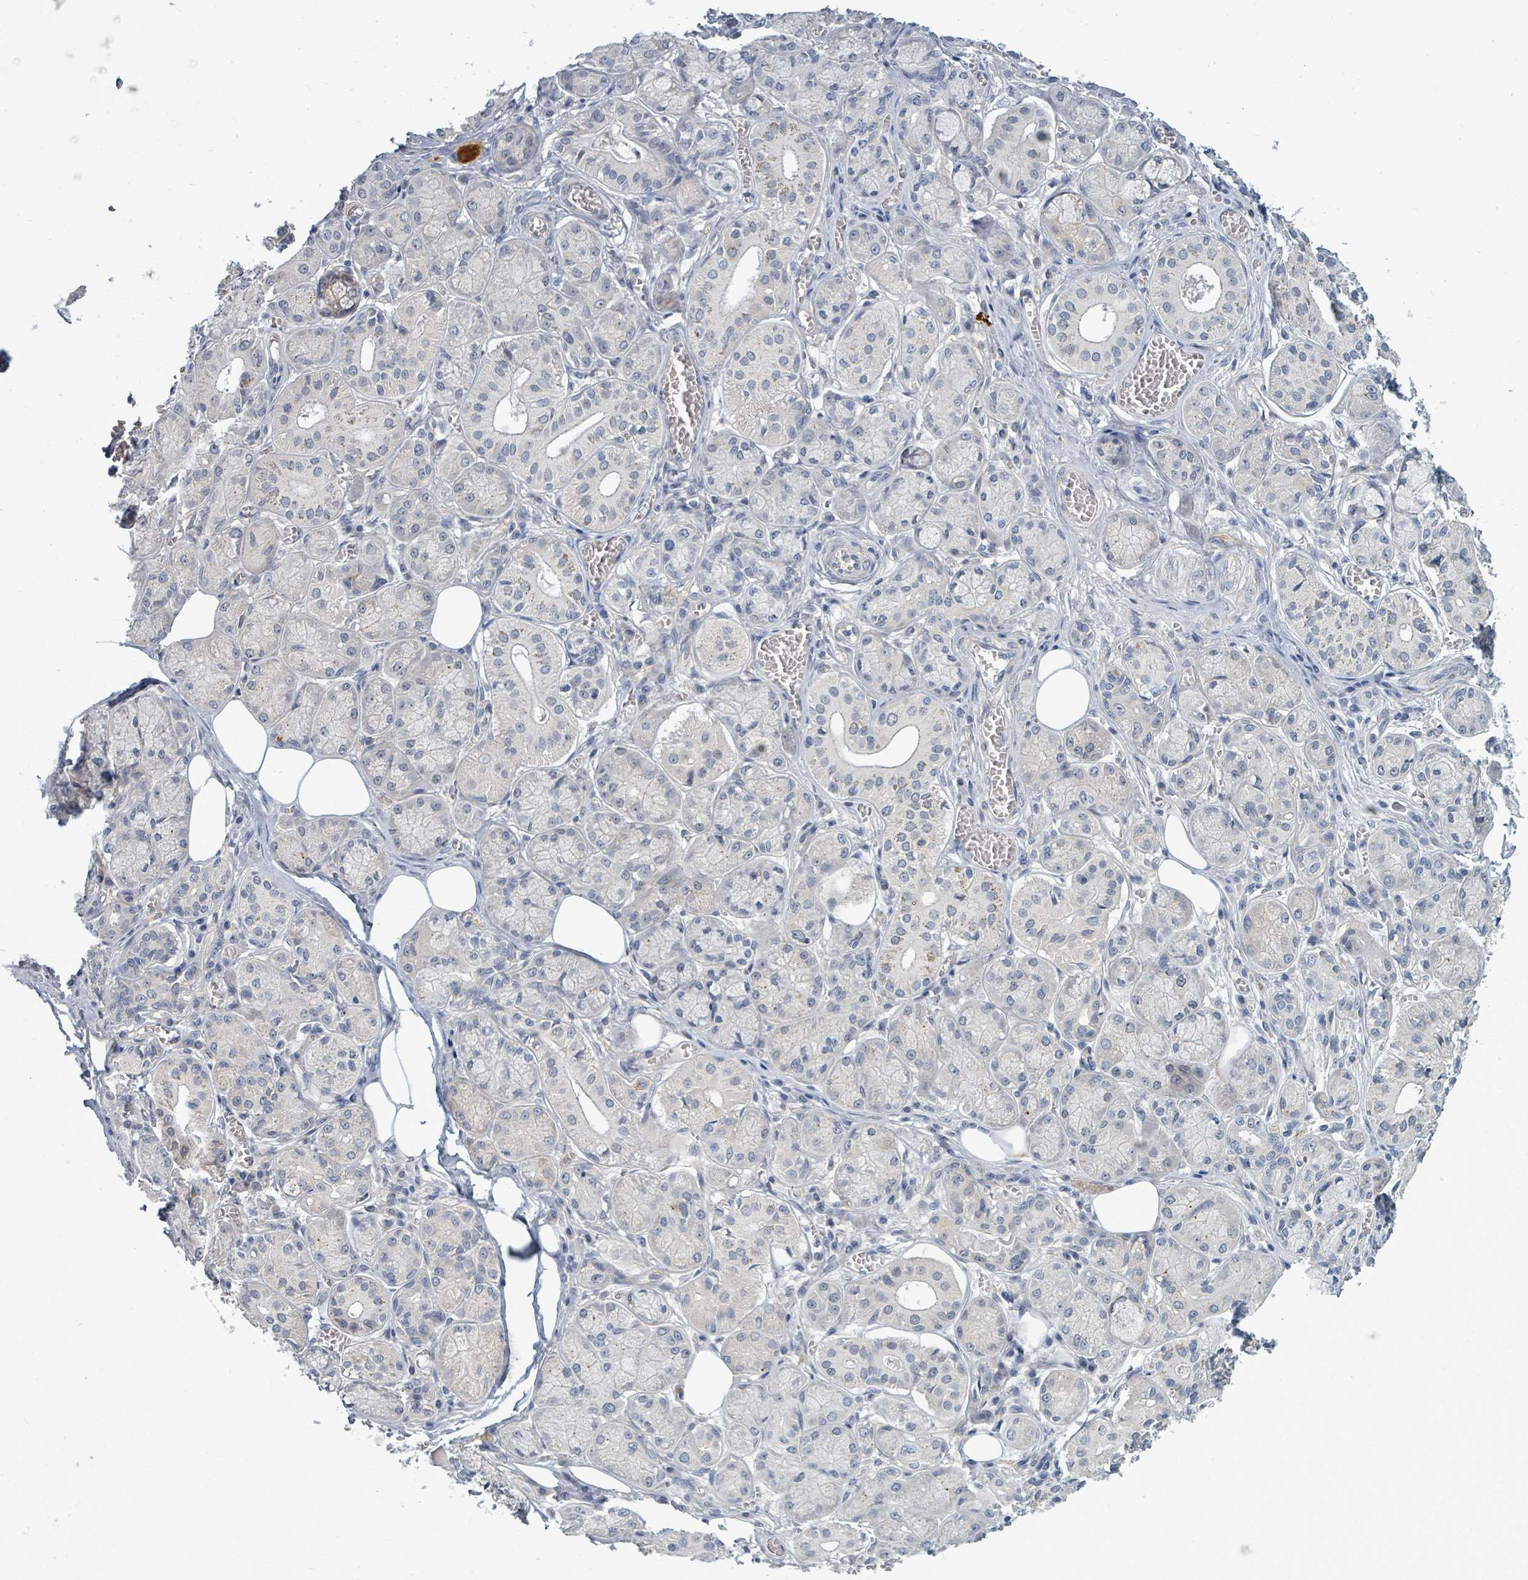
{"staining": {"intensity": "moderate", "quantity": "<25%", "location": "cytoplasmic/membranous"}, "tissue": "salivary gland", "cell_type": "Glandular cells", "image_type": "normal", "snomed": [{"axis": "morphology", "description": "Normal tissue, NOS"}, {"axis": "topography", "description": "Salivary gland"}], "caption": "Human salivary gland stained for a protein (brown) reveals moderate cytoplasmic/membranous positive positivity in approximately <25% of glandular cells.", "gene": "TRDMT1", "patient": {"sex": "male", "age": 74}}